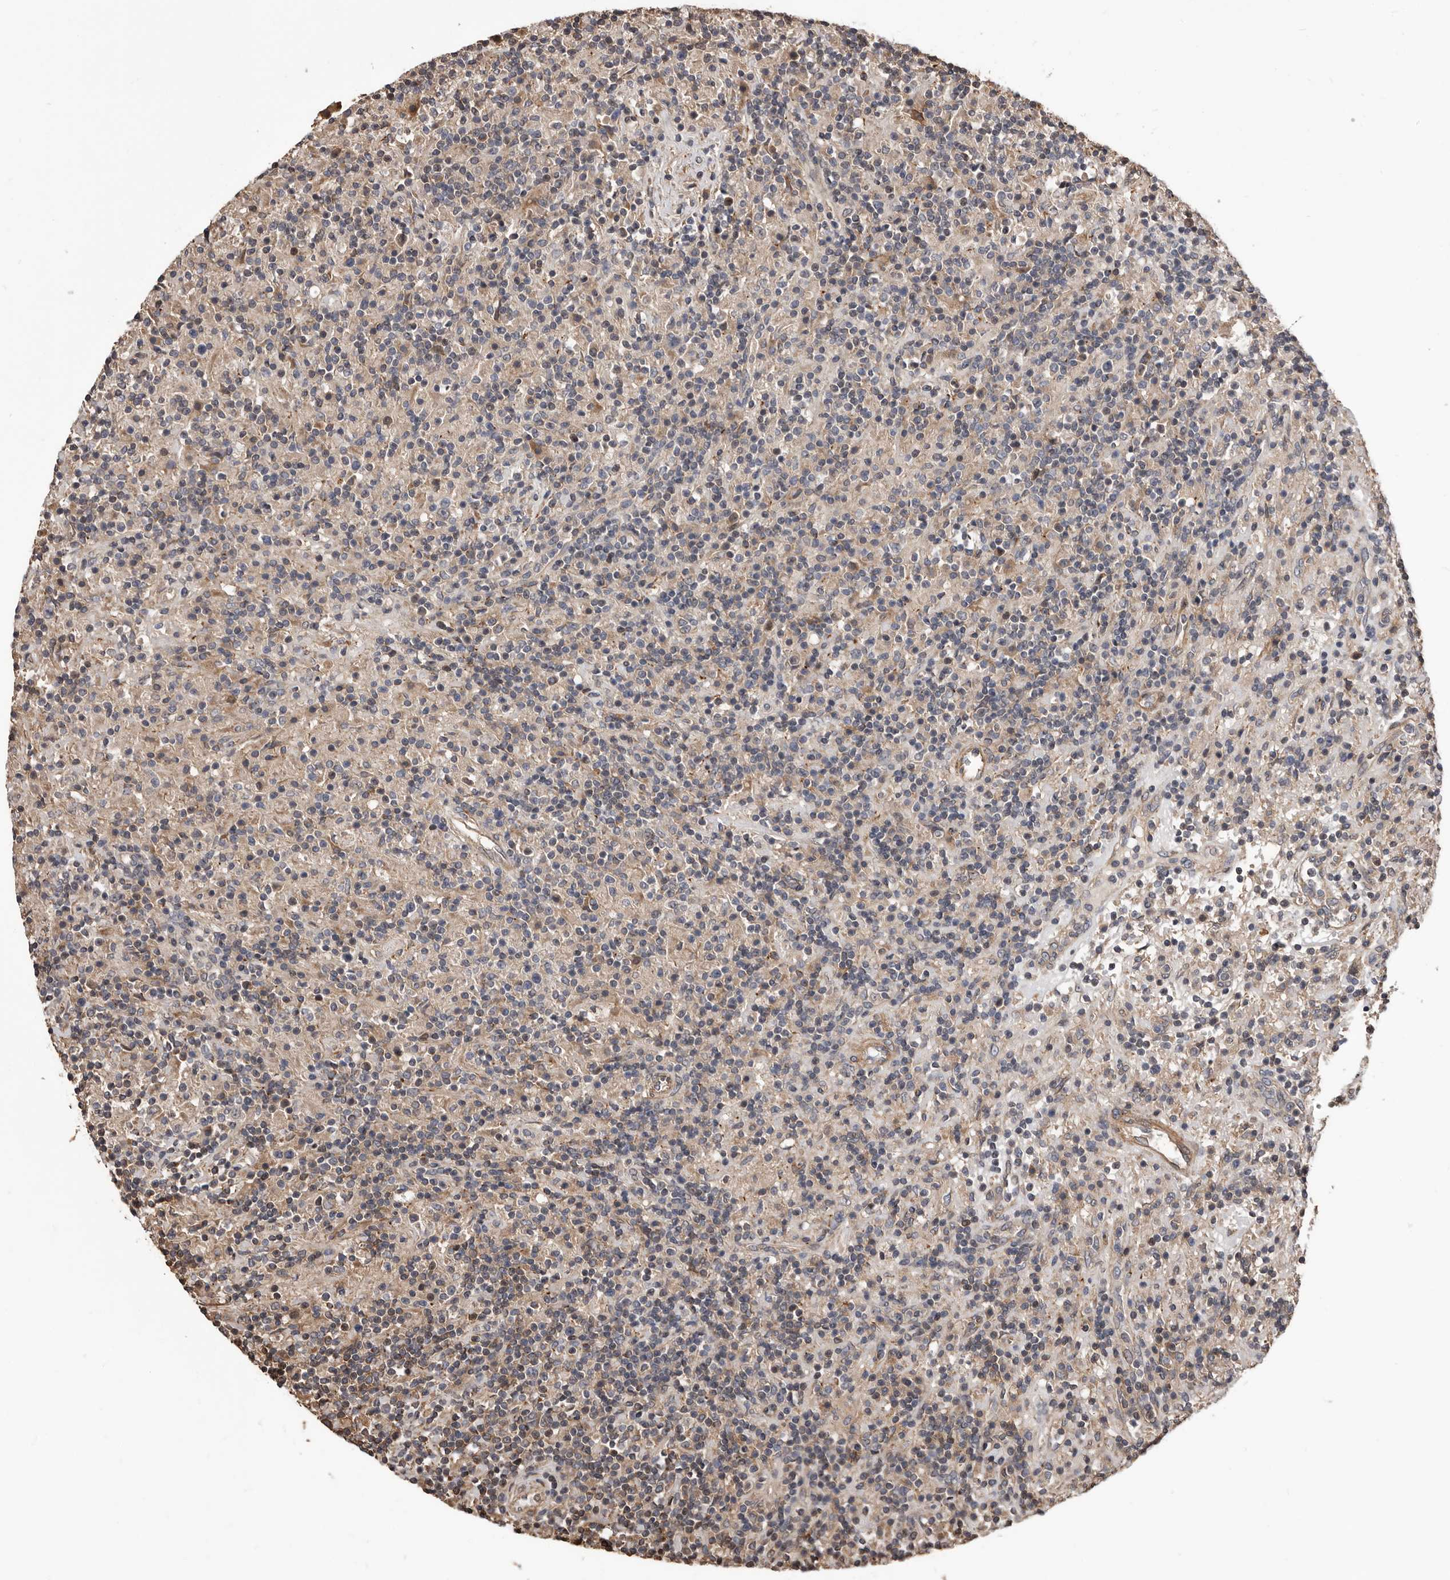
{"staining": {"intensity": "negative", "quantity": "none", "location": "none"}, "tissue": "lymphoma", "cell_type": "Tumor cells", "image_type": "cancer", "snomed": [{"axis": "morphology", "description": "Hodgkin's disease, NOS"}, {"axis": "topography", "description": "Lymph node"}], "caption": "High power microscopy micrograph of an IHC histopathology image of Hodgkin's disease, revealing no significant positivity in tumor cells.", "gene": "ADAMTS2", "patient": {"sex": "male", "age": 70}}